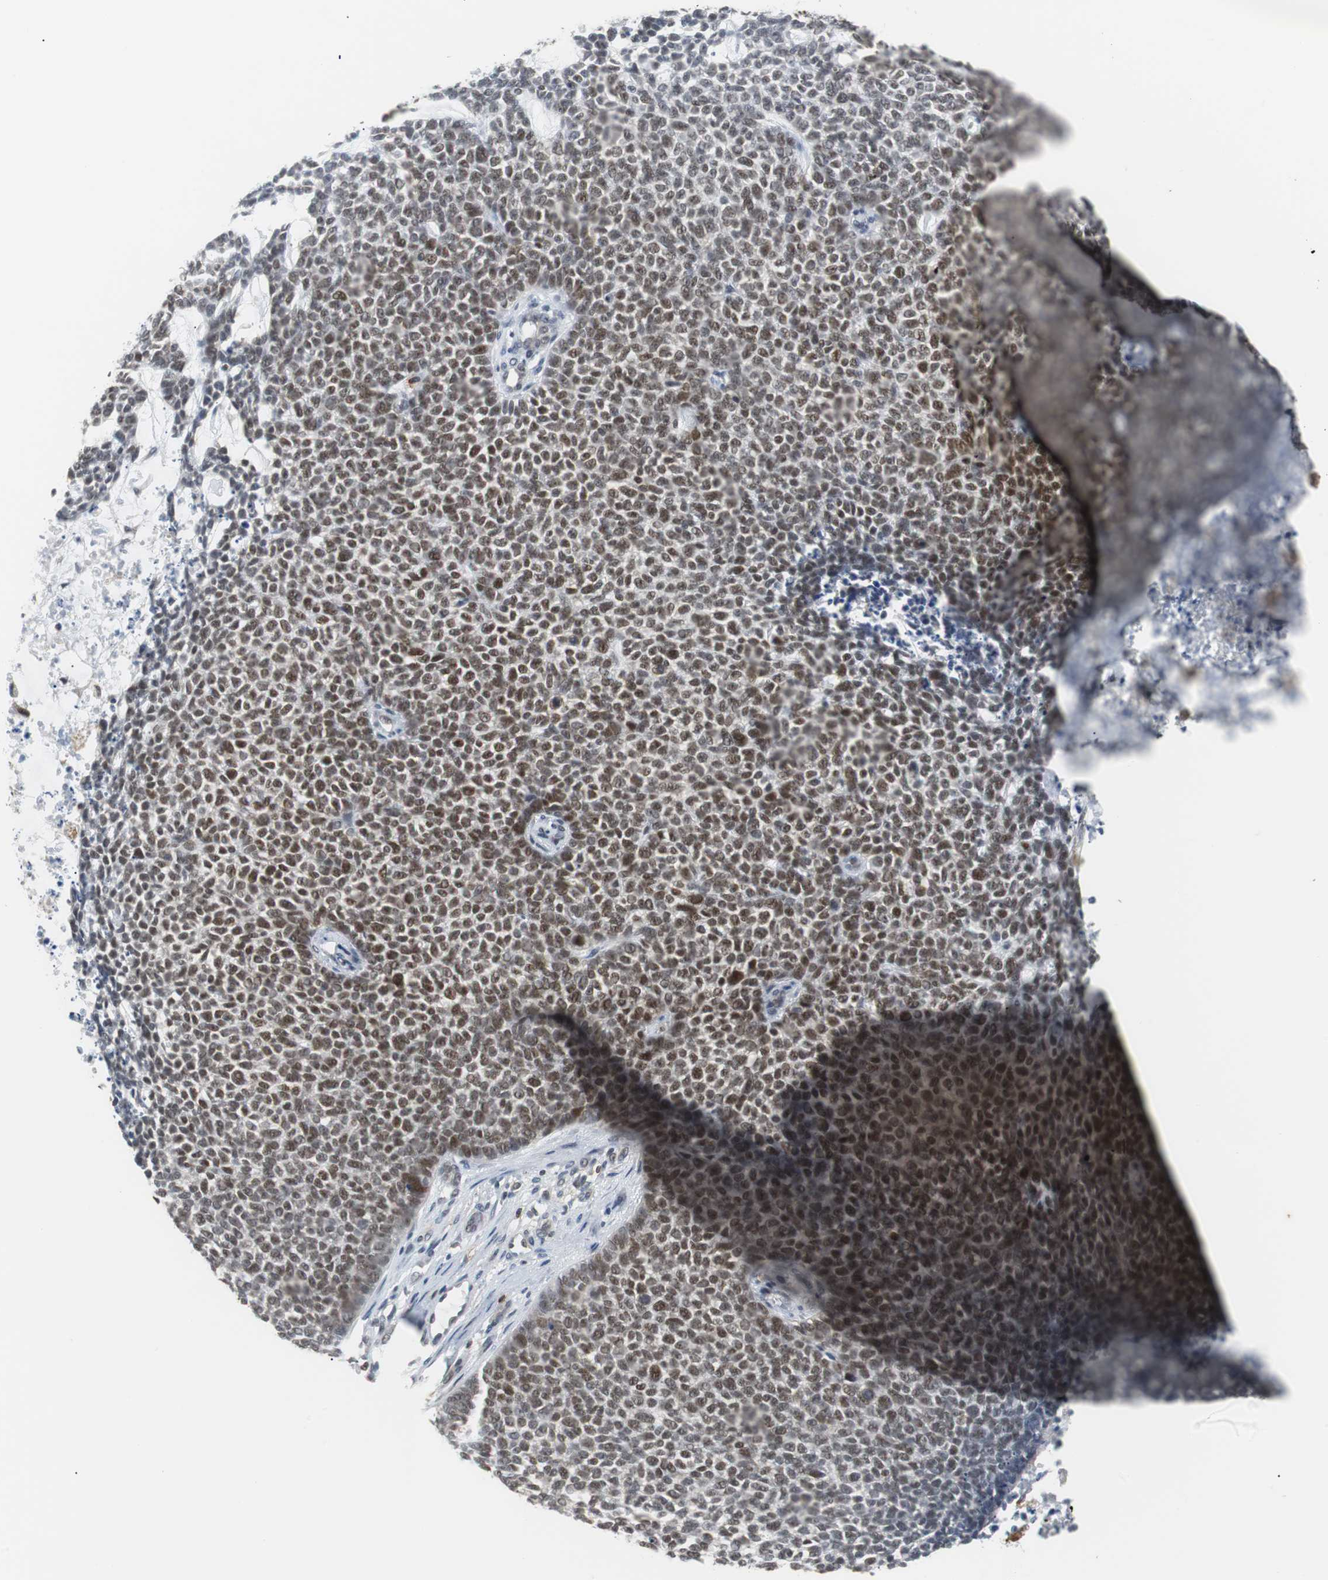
{"staining": {"intensity": "moderate", "quantity": ">75%", "location": "nuclear"}, "tissue": "skin cancer", "cell_type": "Tumor cells", "image_type": "cancer", "snomed": [{"axis": "morphology", "description": "Basal cell carcinoma"}, {"axis": "topography", "description": "Skin"}], "caption": "This is an image of immunohistochemistry staining of skin cancer (basal cell carcinoma), which shows moderate positivity in the nuclear of tumor cells.", "gene": "SIRT1", "patient": {"sex": "female", "age": 84}}